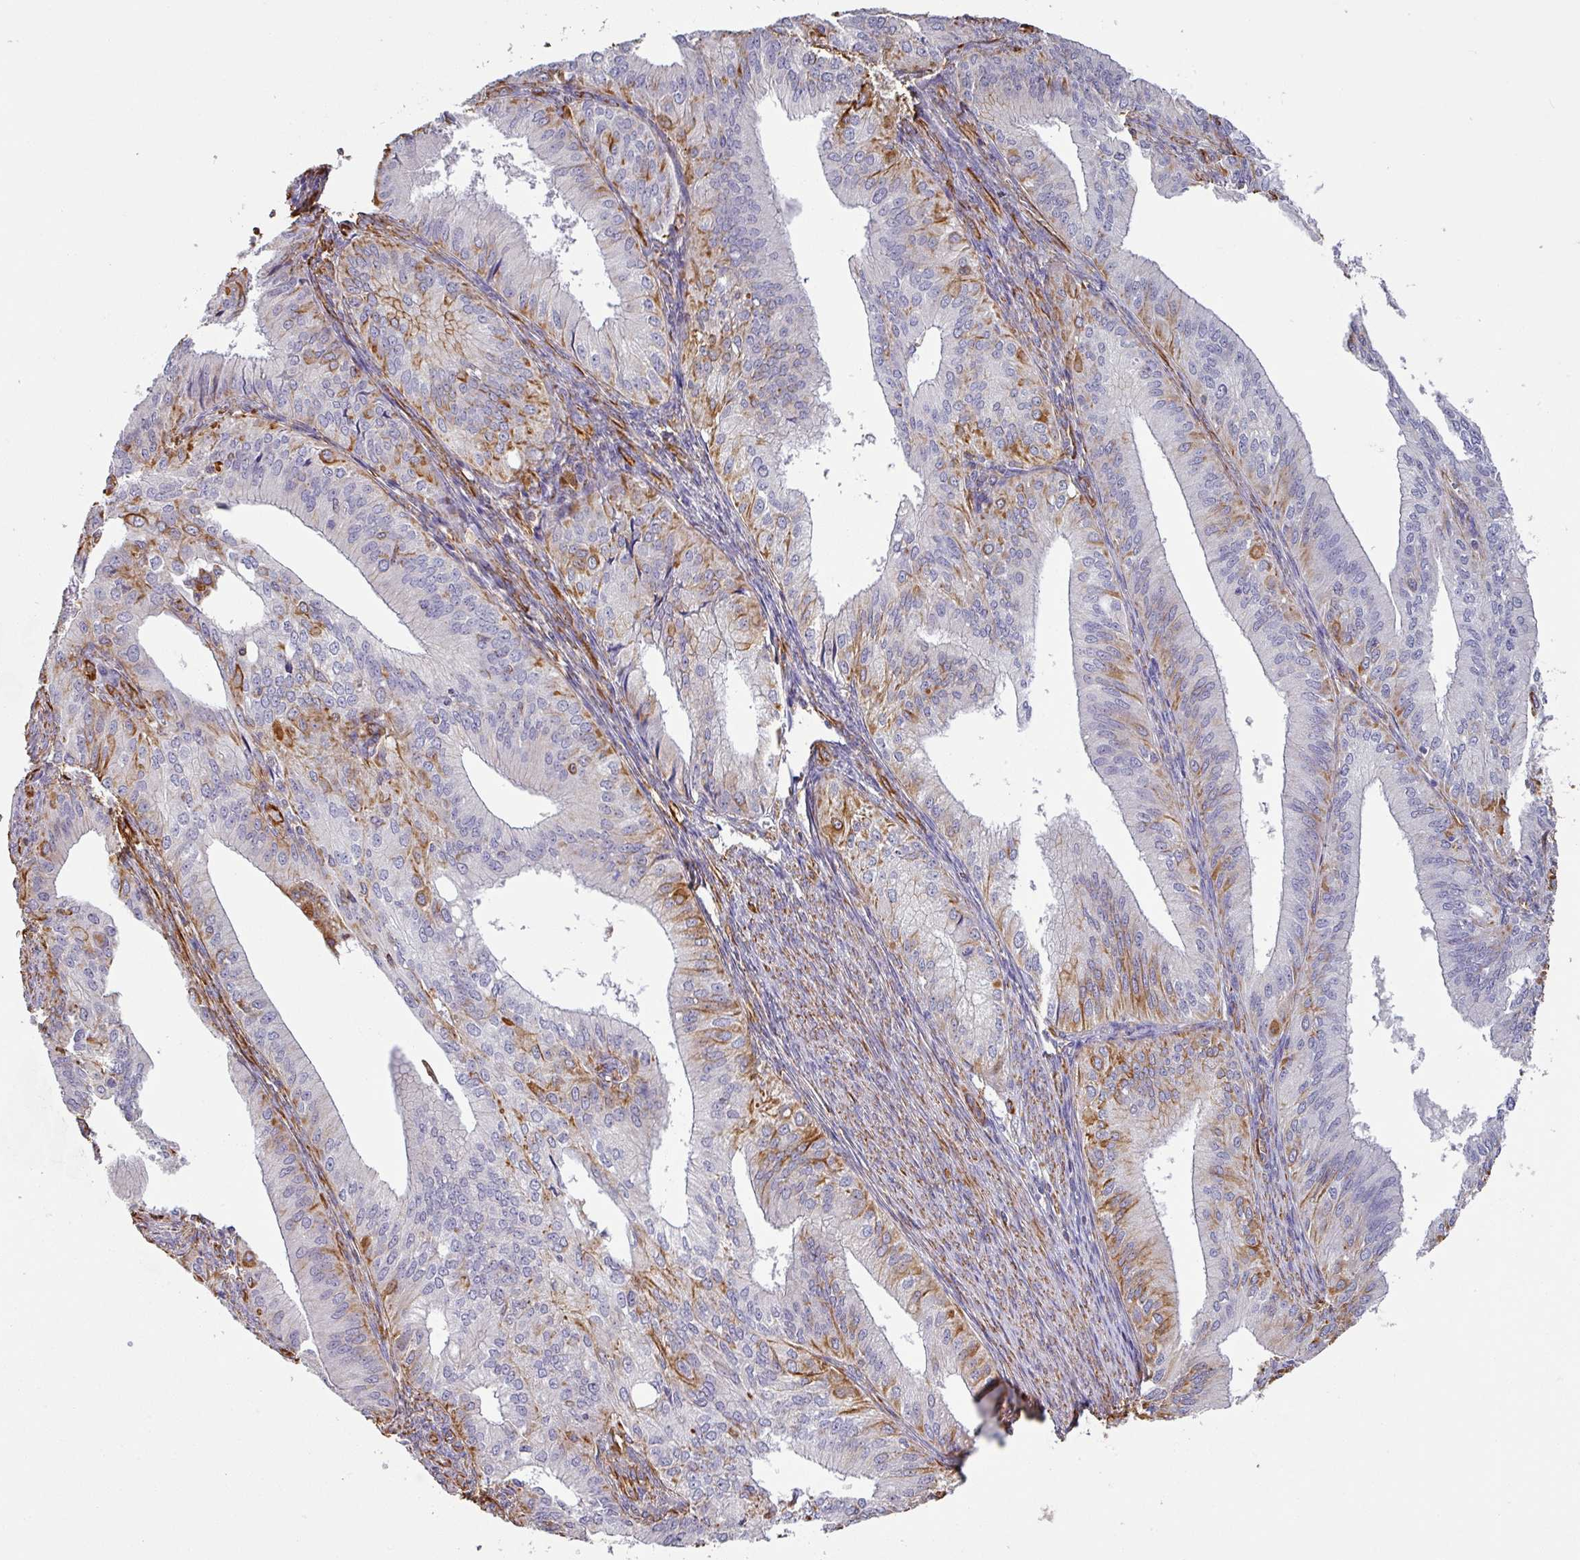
{"staining": {"intensity": "moderate", "quantity": "<25%", "location": "cytoplasmic/membranous"}, "tissue": "endometrial cancer", "cell_type": "Tumor cells", "image_type": "cancer", "snomed": [{"axis": "morphology", "description": "Adenocarcinoma, NOS"}, {"axis": "topography", "description": "Endometrium"}], "caption": "This image displays endometrial adenocarcinoma stained with immunohistochemistry (IHC) to label a protein in brown. The cytoplasmic/membranous of tumor cells show moderate positivity for the protein. Nuclei are counter-stained blue.", "gene": "ZNF280C", "patient": {"sex": "female", "age": 50}}